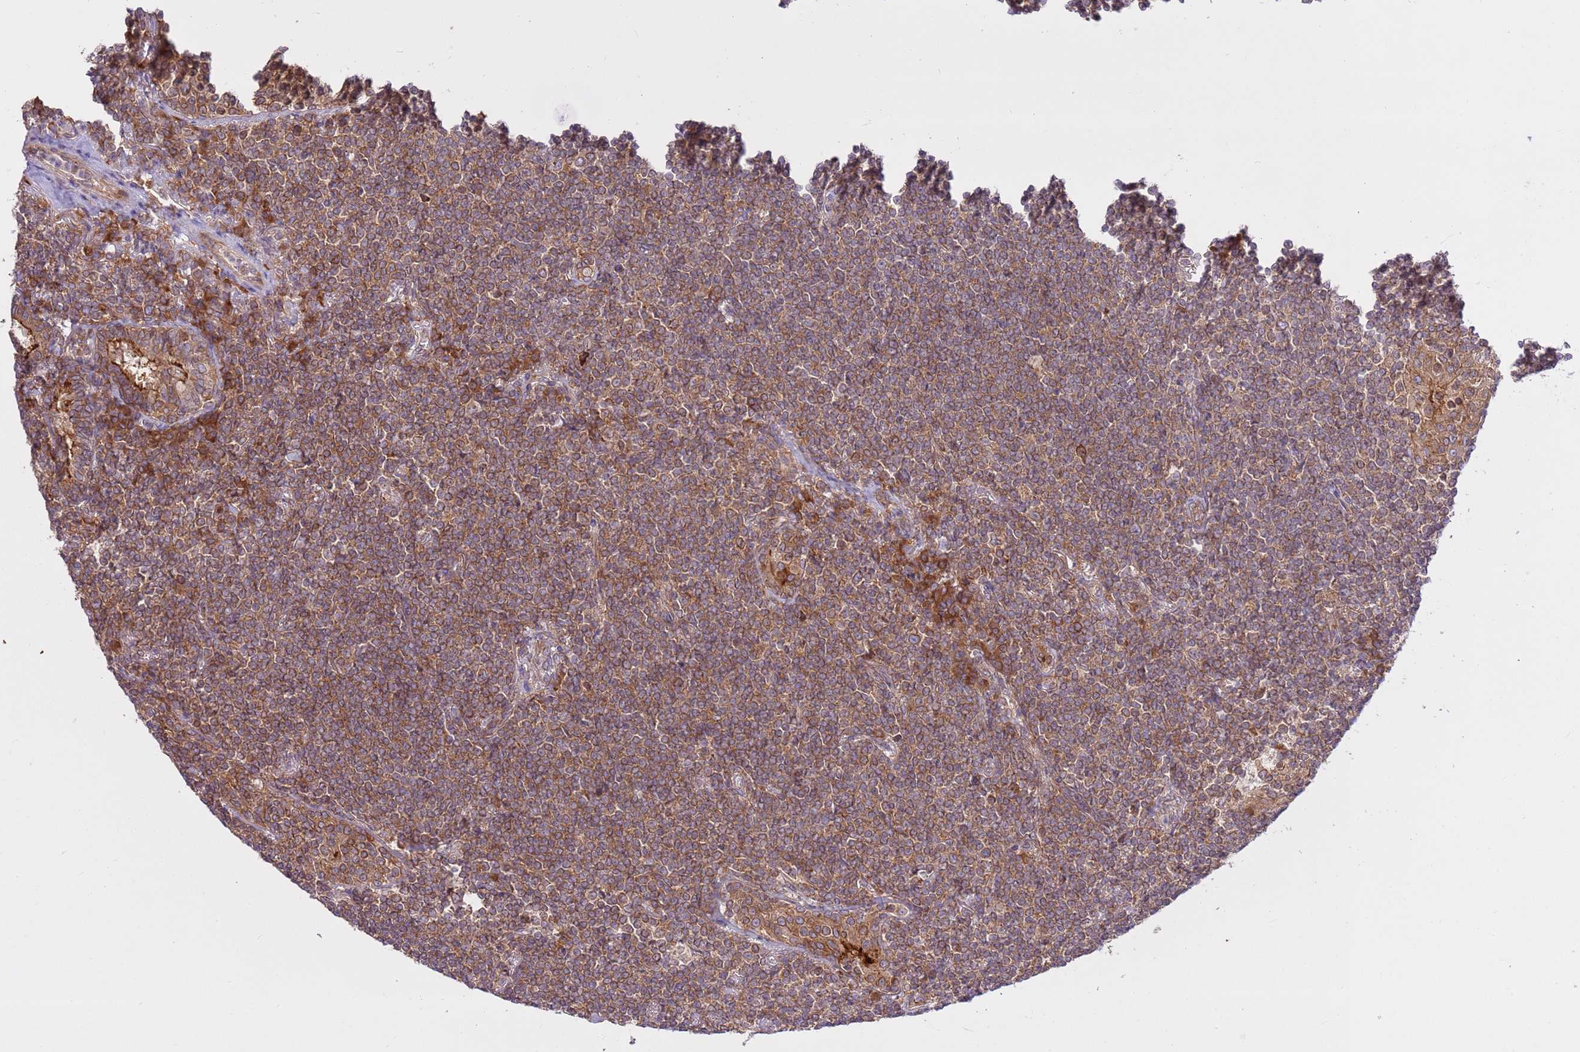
{"staining": {"intensity": "moderate", "quantity": ">75%", "location": "cytoplasmic/membranous"}, "tissue": "lymphoma", "cell_type": "Tumor cells", "image_type": "cancer", "snomed": [{"axis": "morphology", "description": "Malignant lymphoma, non-Hodgkin's type, Low grade"}, {"axis": "topography", "description": "Lung"}], "caption": "High-power microscopy captured an immunohistochemistry (IHC) histopathology image of lymphoma, revealing moderate cytoplasmic/membranous positivity in approximately >75% of tumor cells.", "gene": "DDX19B", "patient": {"sex": "female", "age": 71}}